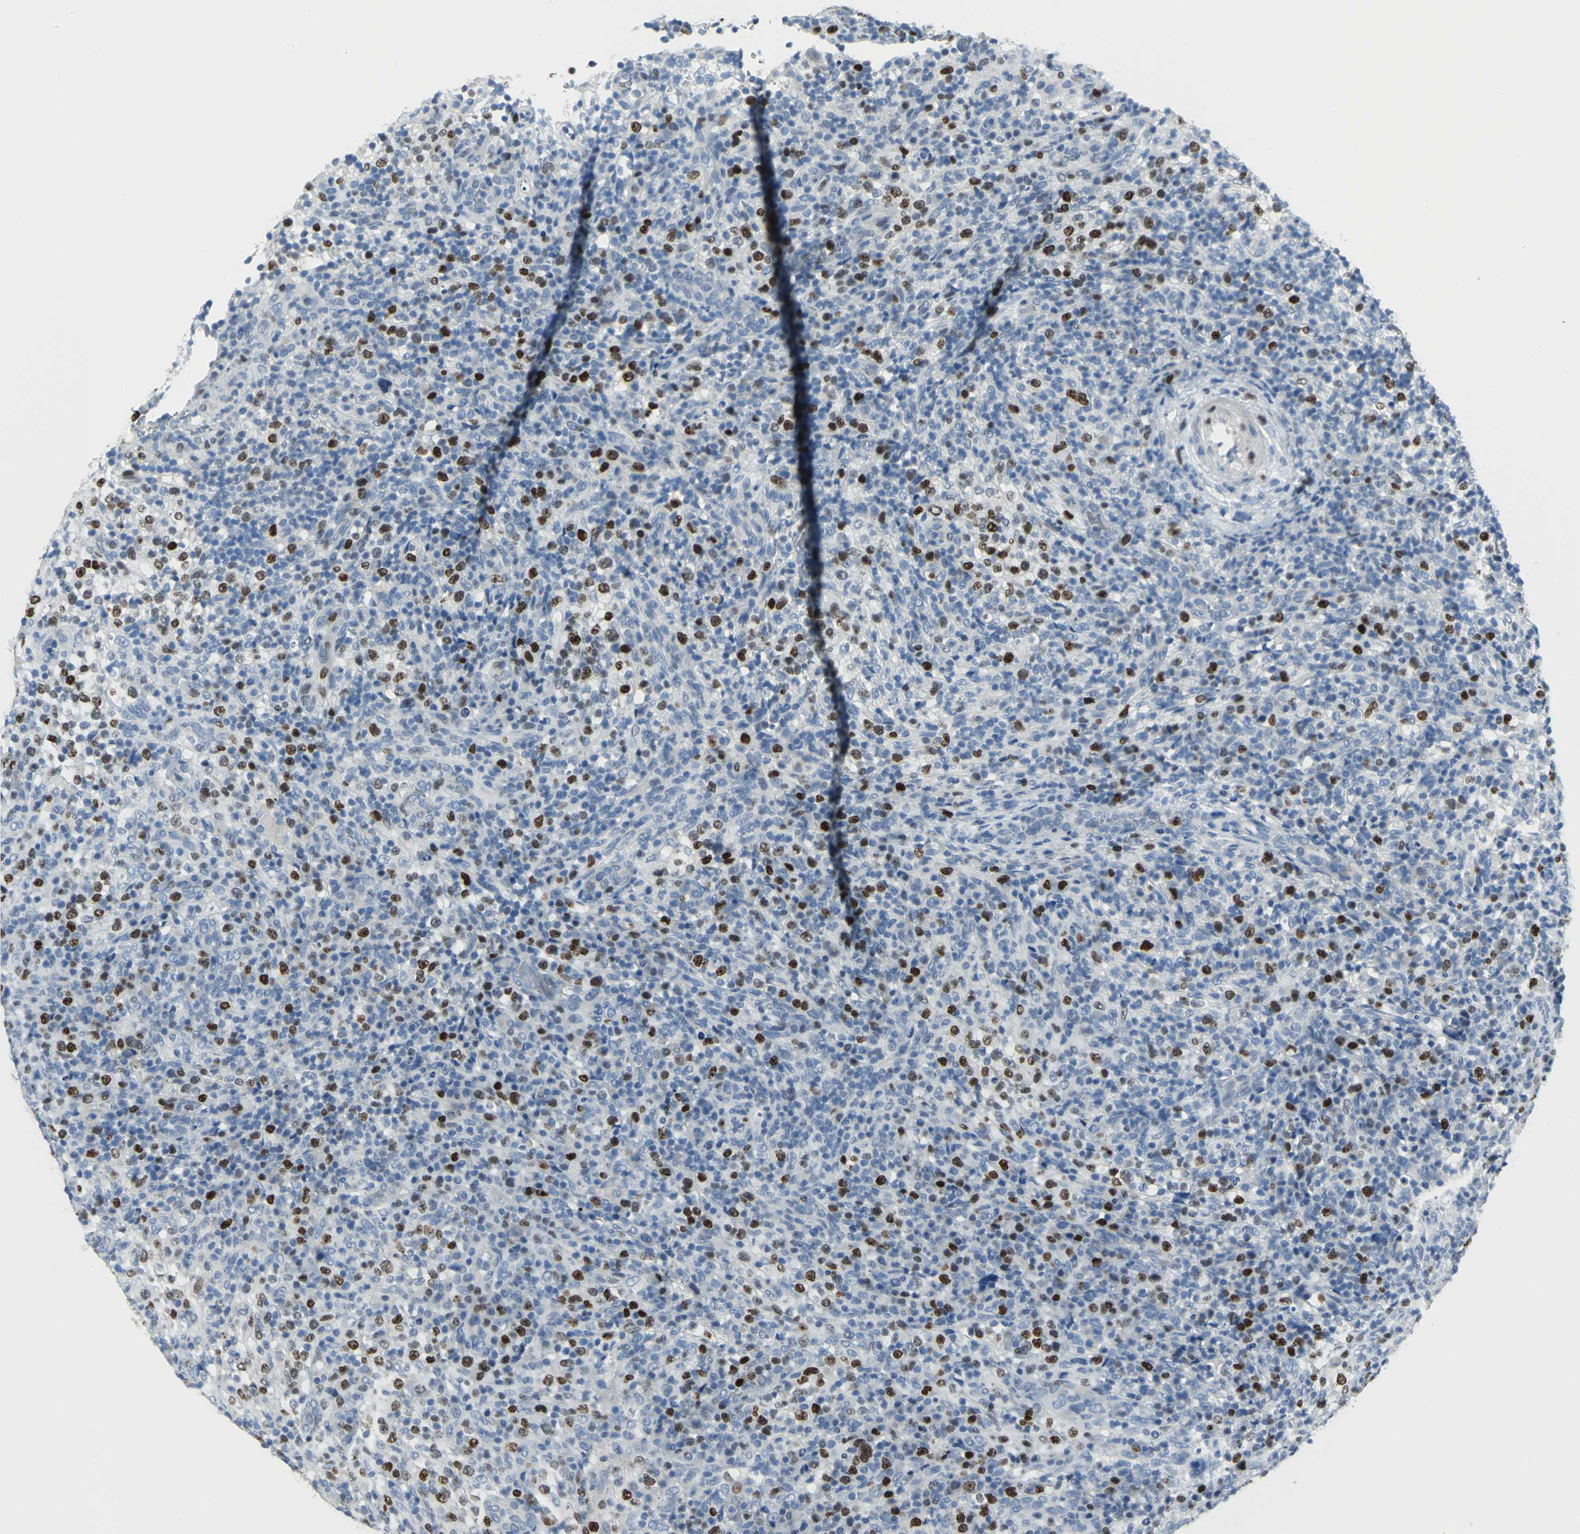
{"staining": {"intensity": "strong", "quantity": "<25%", "location": "nuclear"}, "tissue": "lymphoma", "cell_type": "Tumor cells", "image_type": "cancer", "snomed": [{"axis": "morphology", "description": "Malignant lymphoma, non-Hodgkin's type, High grade"}, {"axis": "topography", "description": "Lymph node"}], "caption": "Malignant lymphoma, non-Hodgkin's type (high-grade) stained for a protein (brown) exhibits strong nuclear positive staining in approximately <25% of tumor cells.", "gene": "MCM3", "patient": {"sex": "female", "age": 76}}